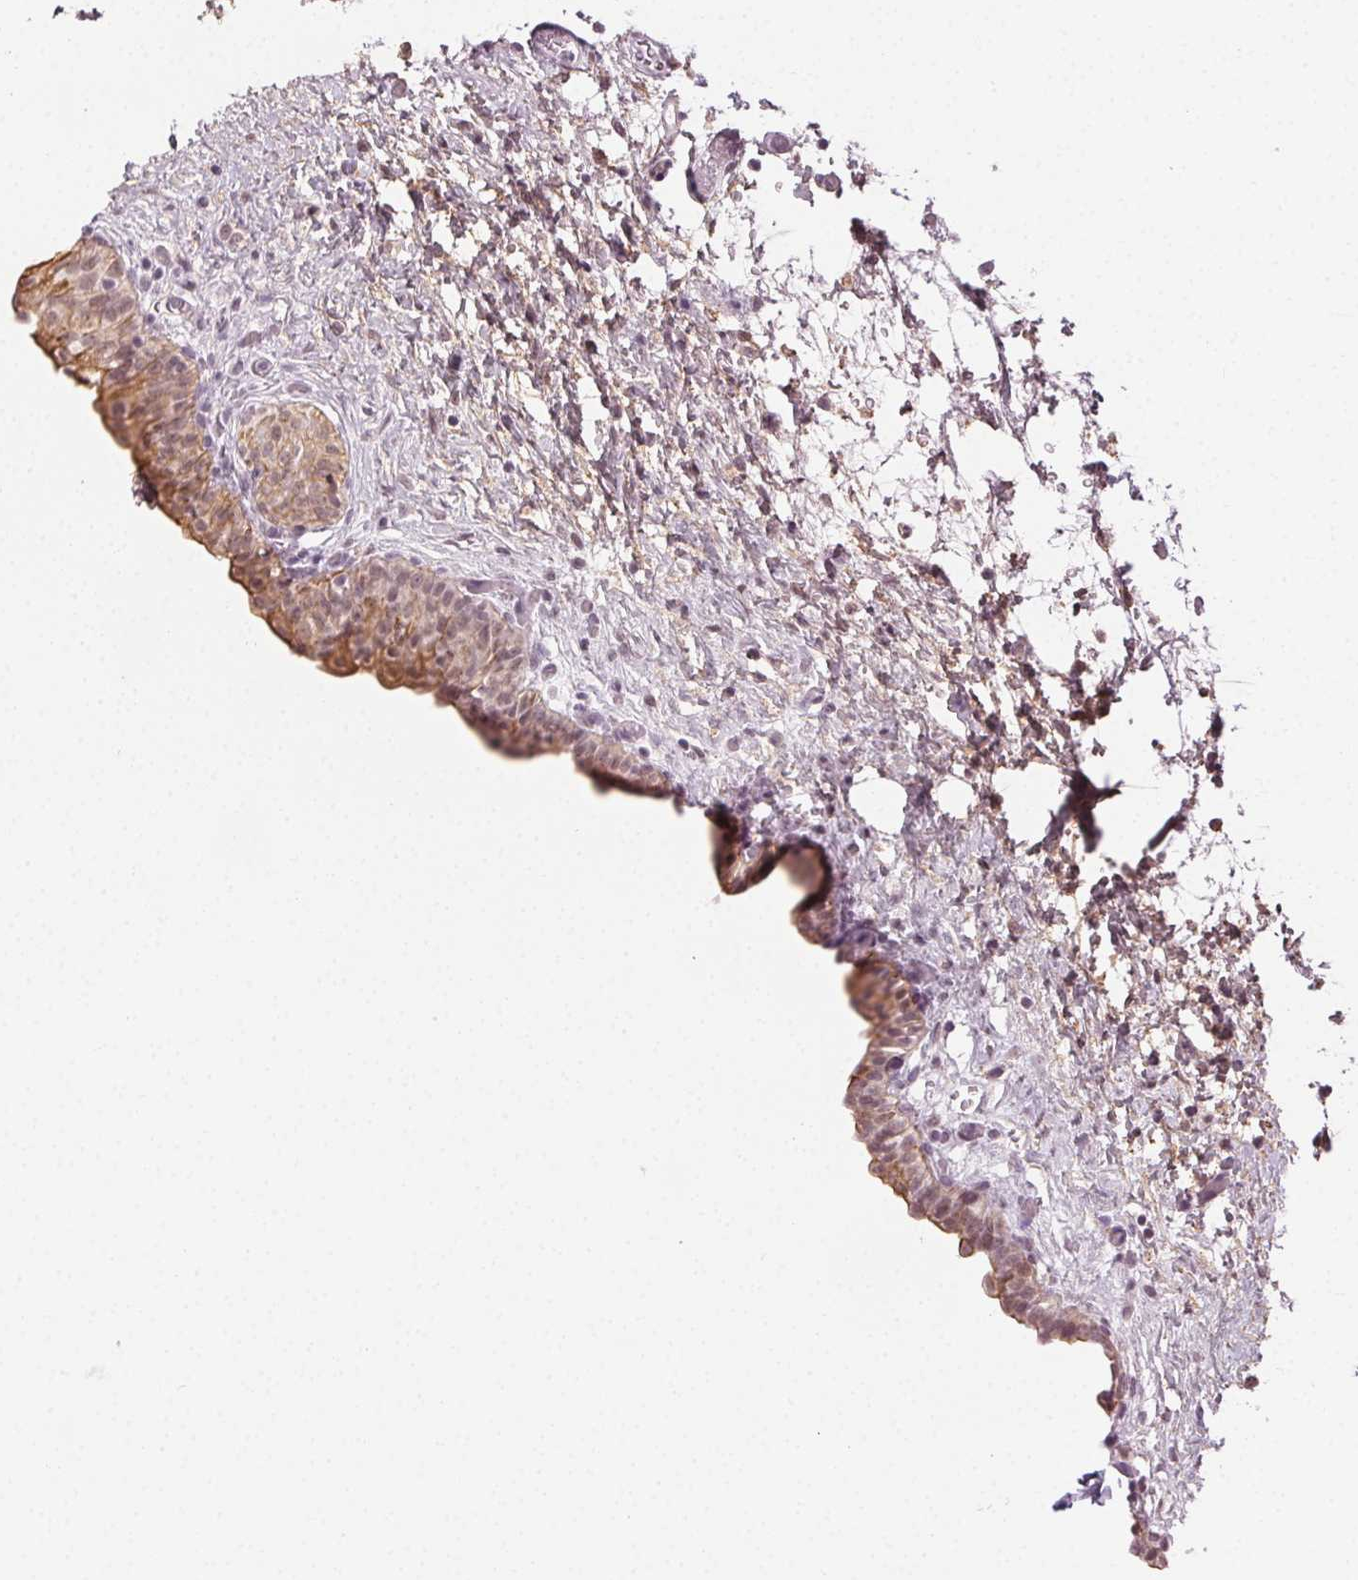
{"staining": {"intensity": "moderate", "quantity": "25%-75%", "location": "cytoplasmic/membranous"}, "tissue": "urinary bladder", "cell_type": "Urothelial cells", "image_type": "normal", "snomed": [{"axis": "morphology", "description": "Normal tissue, NOS"}, {"axis": "topography", "description": "Urinary bladder"}], "caption": "Urothelial cells show medium levels of moderate cytoplasmic/membranous positivity in approximately 25%-75% of cells in benign urinary bladder. The staining is performed using DAB (3,3'-diaminobenzidine) brown chromogen to label protein expression. The nuclei are counter-stained blue using hematoxylin.", "gene": "AIF1L", "patient": {"sex": "male", "age": 69}}